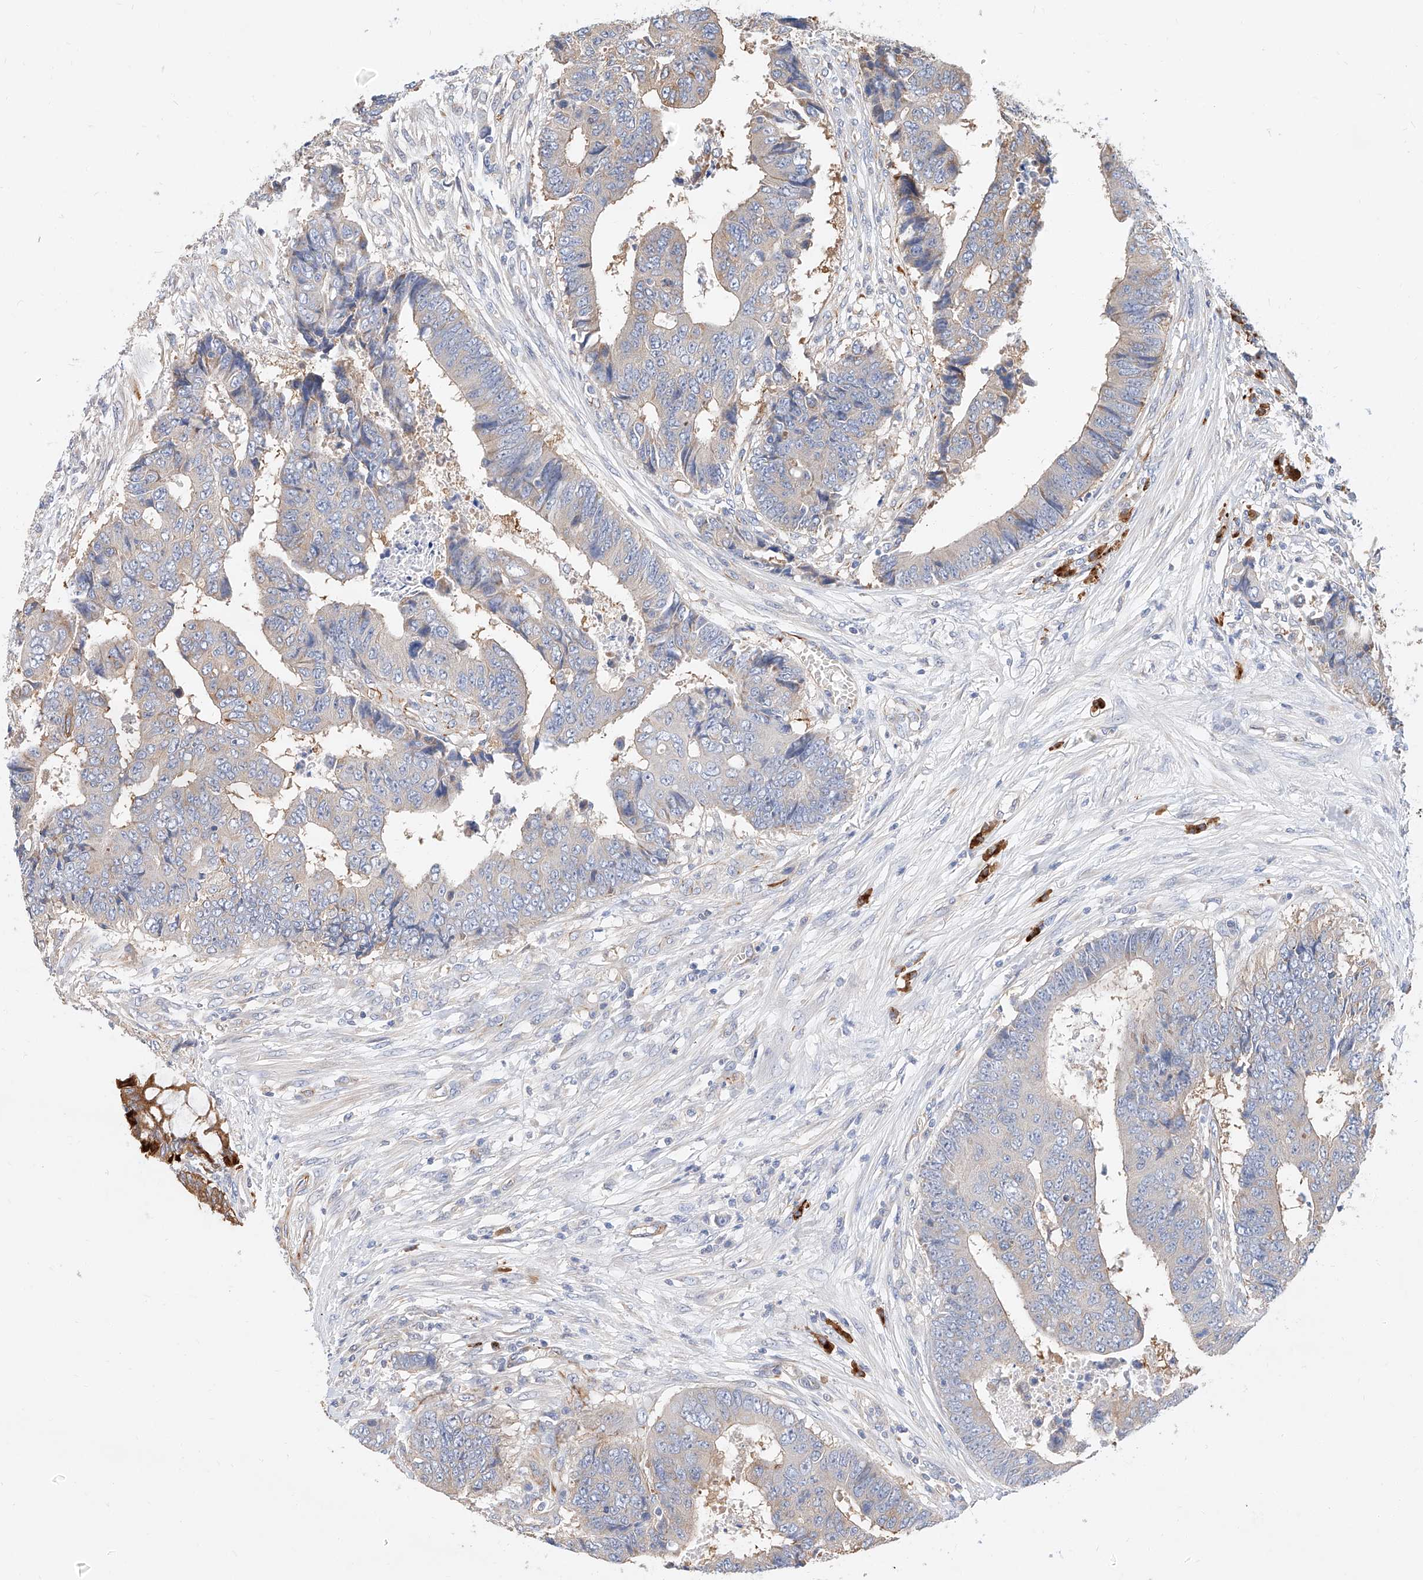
{"staining": {"intensity": "weak", "quantity": "<25%", "location": "cytoplasmic/membranous"}, "tissue": "colorectal cancer", "cell_type": "Tumor cells", "image_type": "cancer", "snomed": [{"axis": "morphology", "description": "Adenocarcinoma, NOS"}, {"axis": "topography", "description": "Rectum"}], "caption": "IHC image of neoplastic tissue: human colorectal cancer (adenocarcinoma) stained with DAB reveals no significant protein positivity in tumor cells.", "gene": "GLMN", "patient": {"sex": "male", "age": 84}}